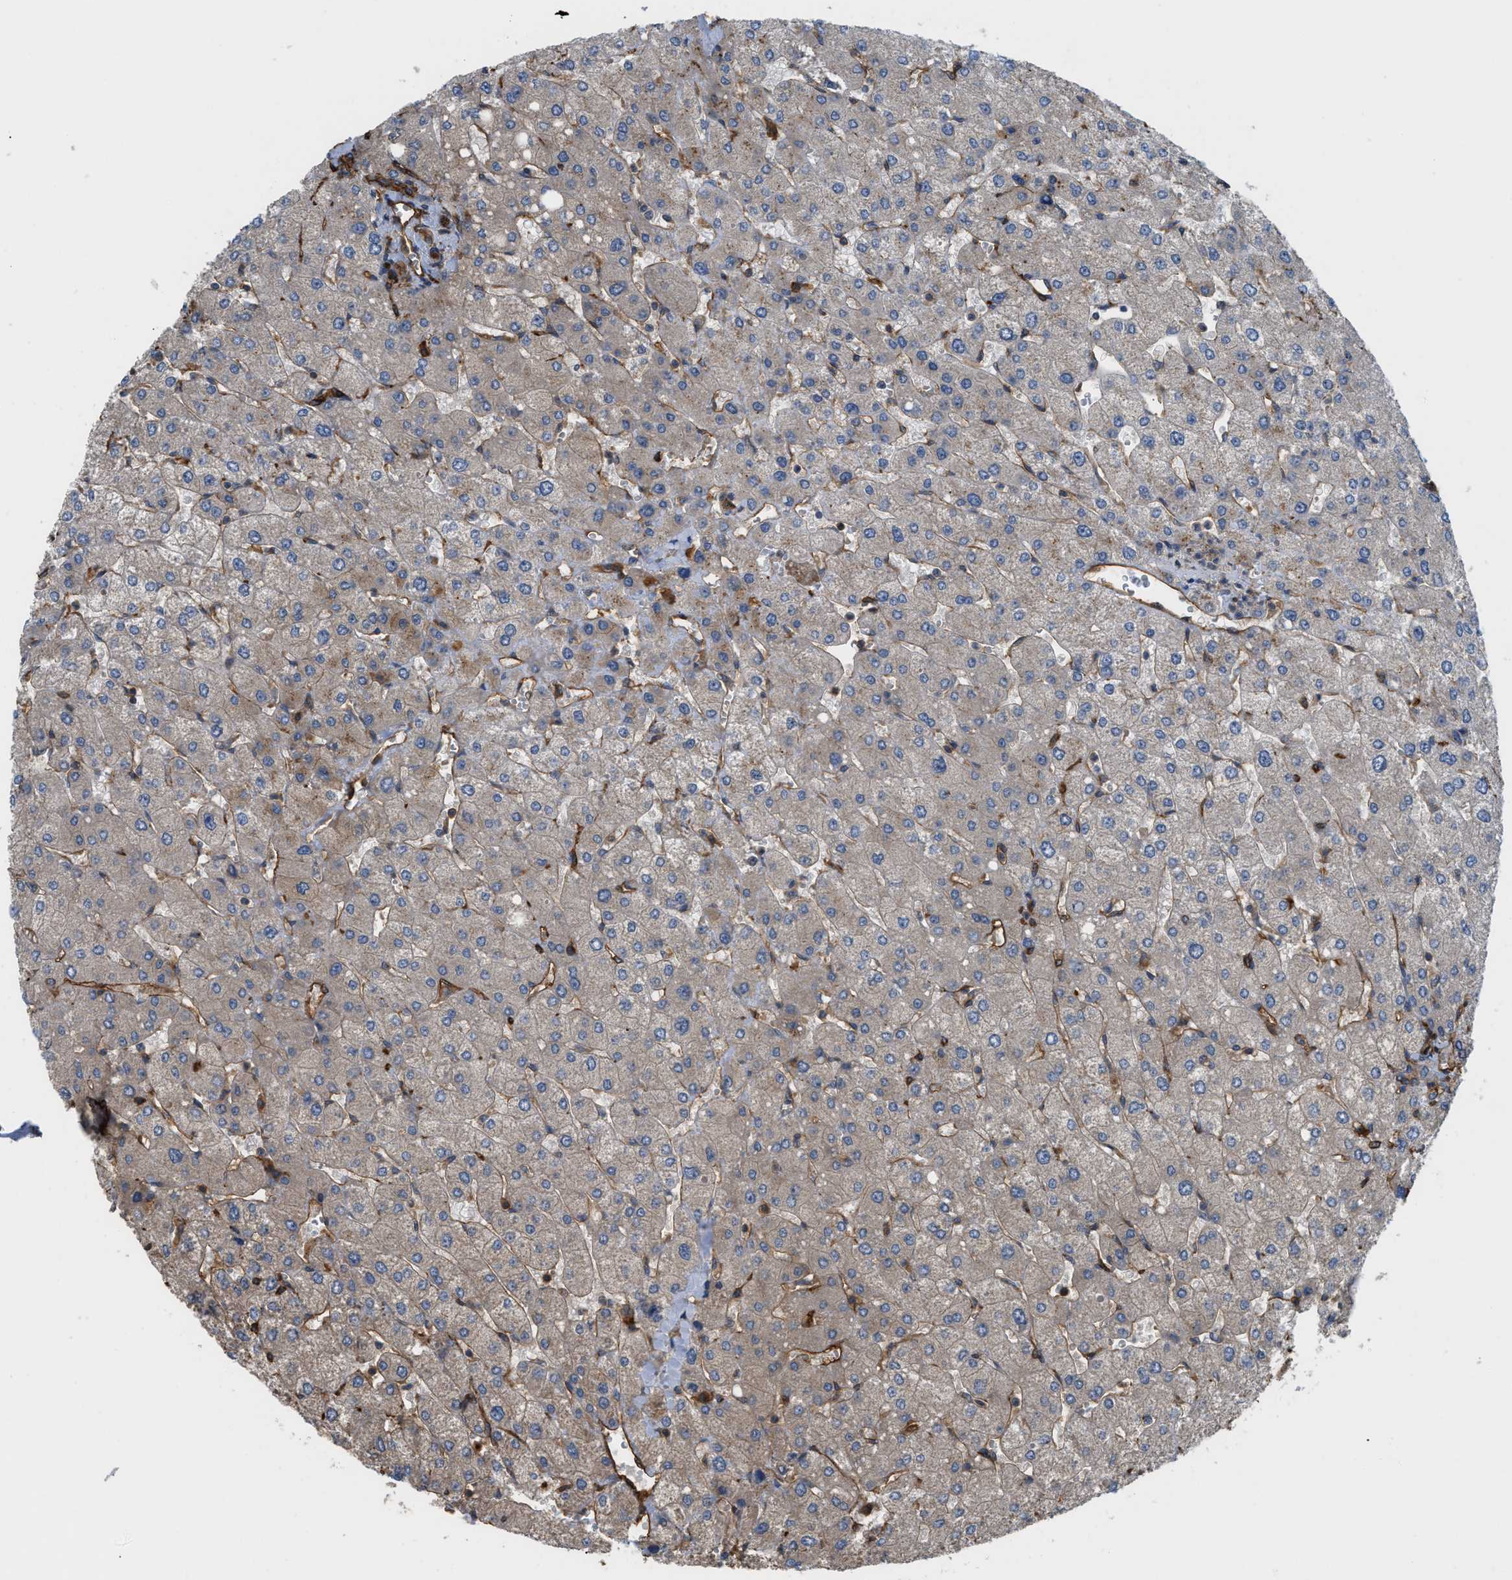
{"staining": {"intensity": "moderate", "quantity": ">75%", "location": "cytoplasmic/membranous"}, "tissue": "liver", "cell_type": "Cholangiocytes", "image_type": "normal", "snomed": [{"axis": "morphology", "description": "Normal tissue, NOS"}, {"axis": "topography", "description": "Liver"}], "caption": "This is an image of immunohistochemistry staining of unremarkable liver, which shows moderate expression in the cytoplasmic/membranous of cholangiocytes.", "gene": "DDHD2", "patient": {"sex": "male", "age": 55}}